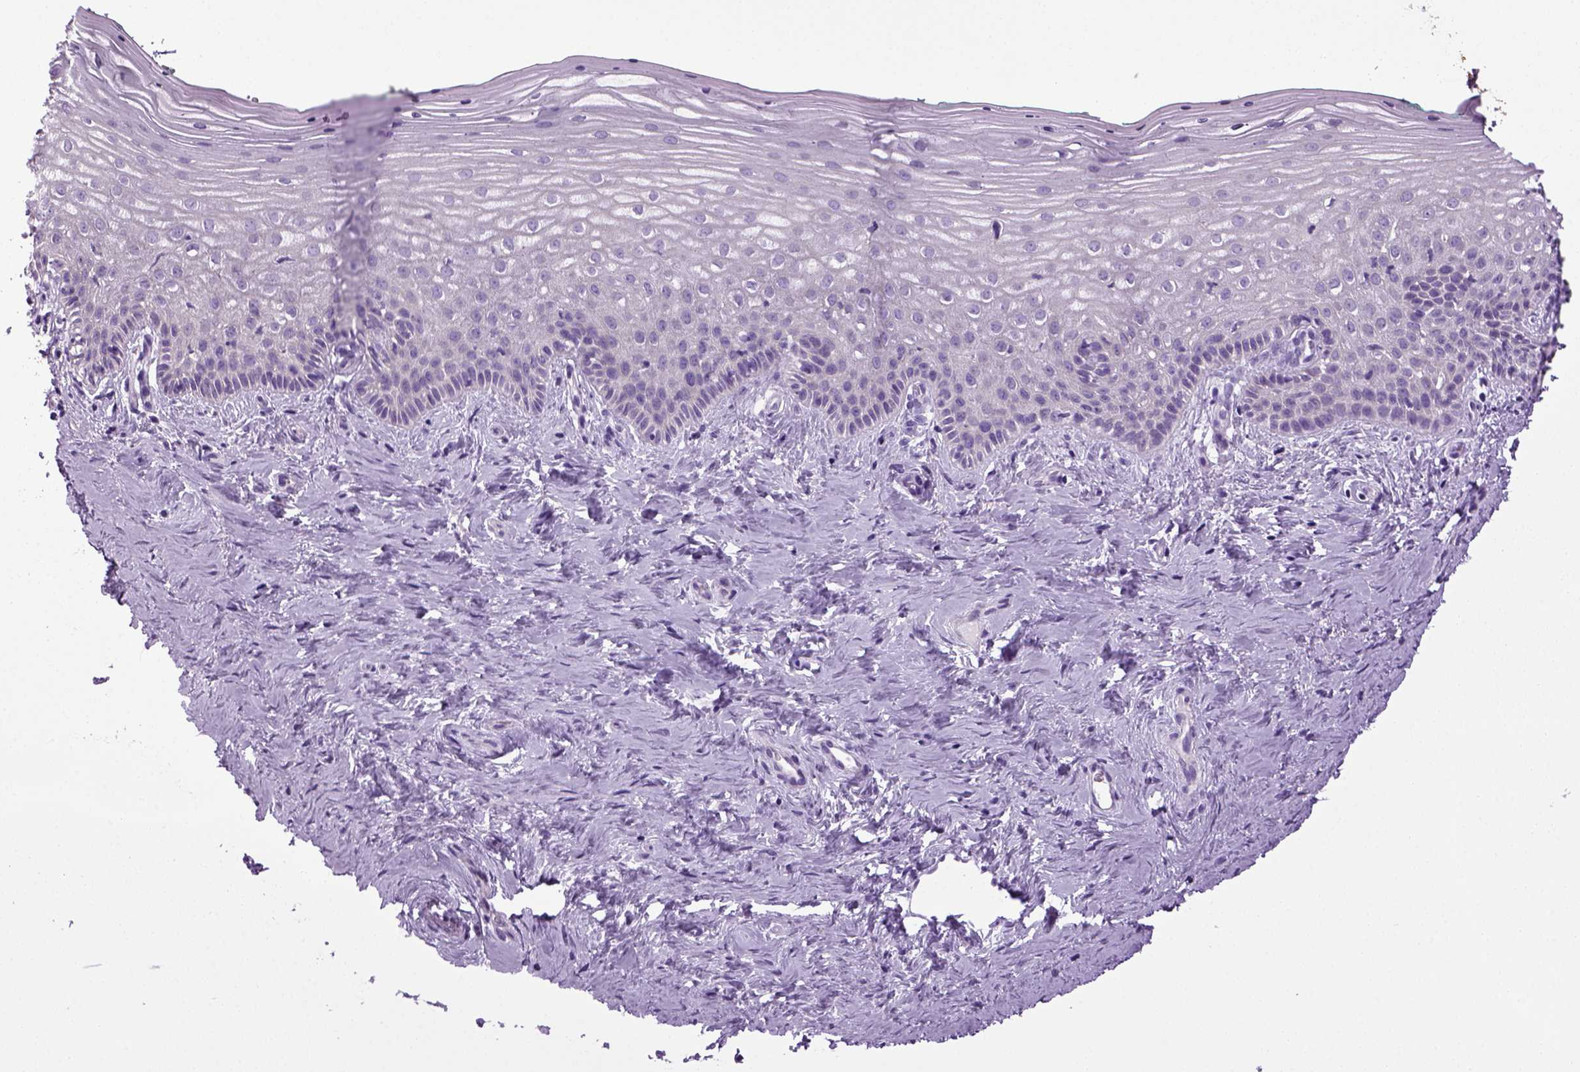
{"staining": {"intensity": "negative", "quantity": "none", "location": "none"}, "tissue": "vagina", "cell_type": "Squamous epithelial cells", "image_type": "normal", "snomed": [{"axis": "morphology", "description": "Normal tissue, NOS"}, {"axis": "topography", "description": "Vagina"}], "caption": "IHC of unremarkable human vagina shows no positivity in squamous epithelial cells.", "gene": "HMCN2", "patient": {"sex": "female", "age": 45}}